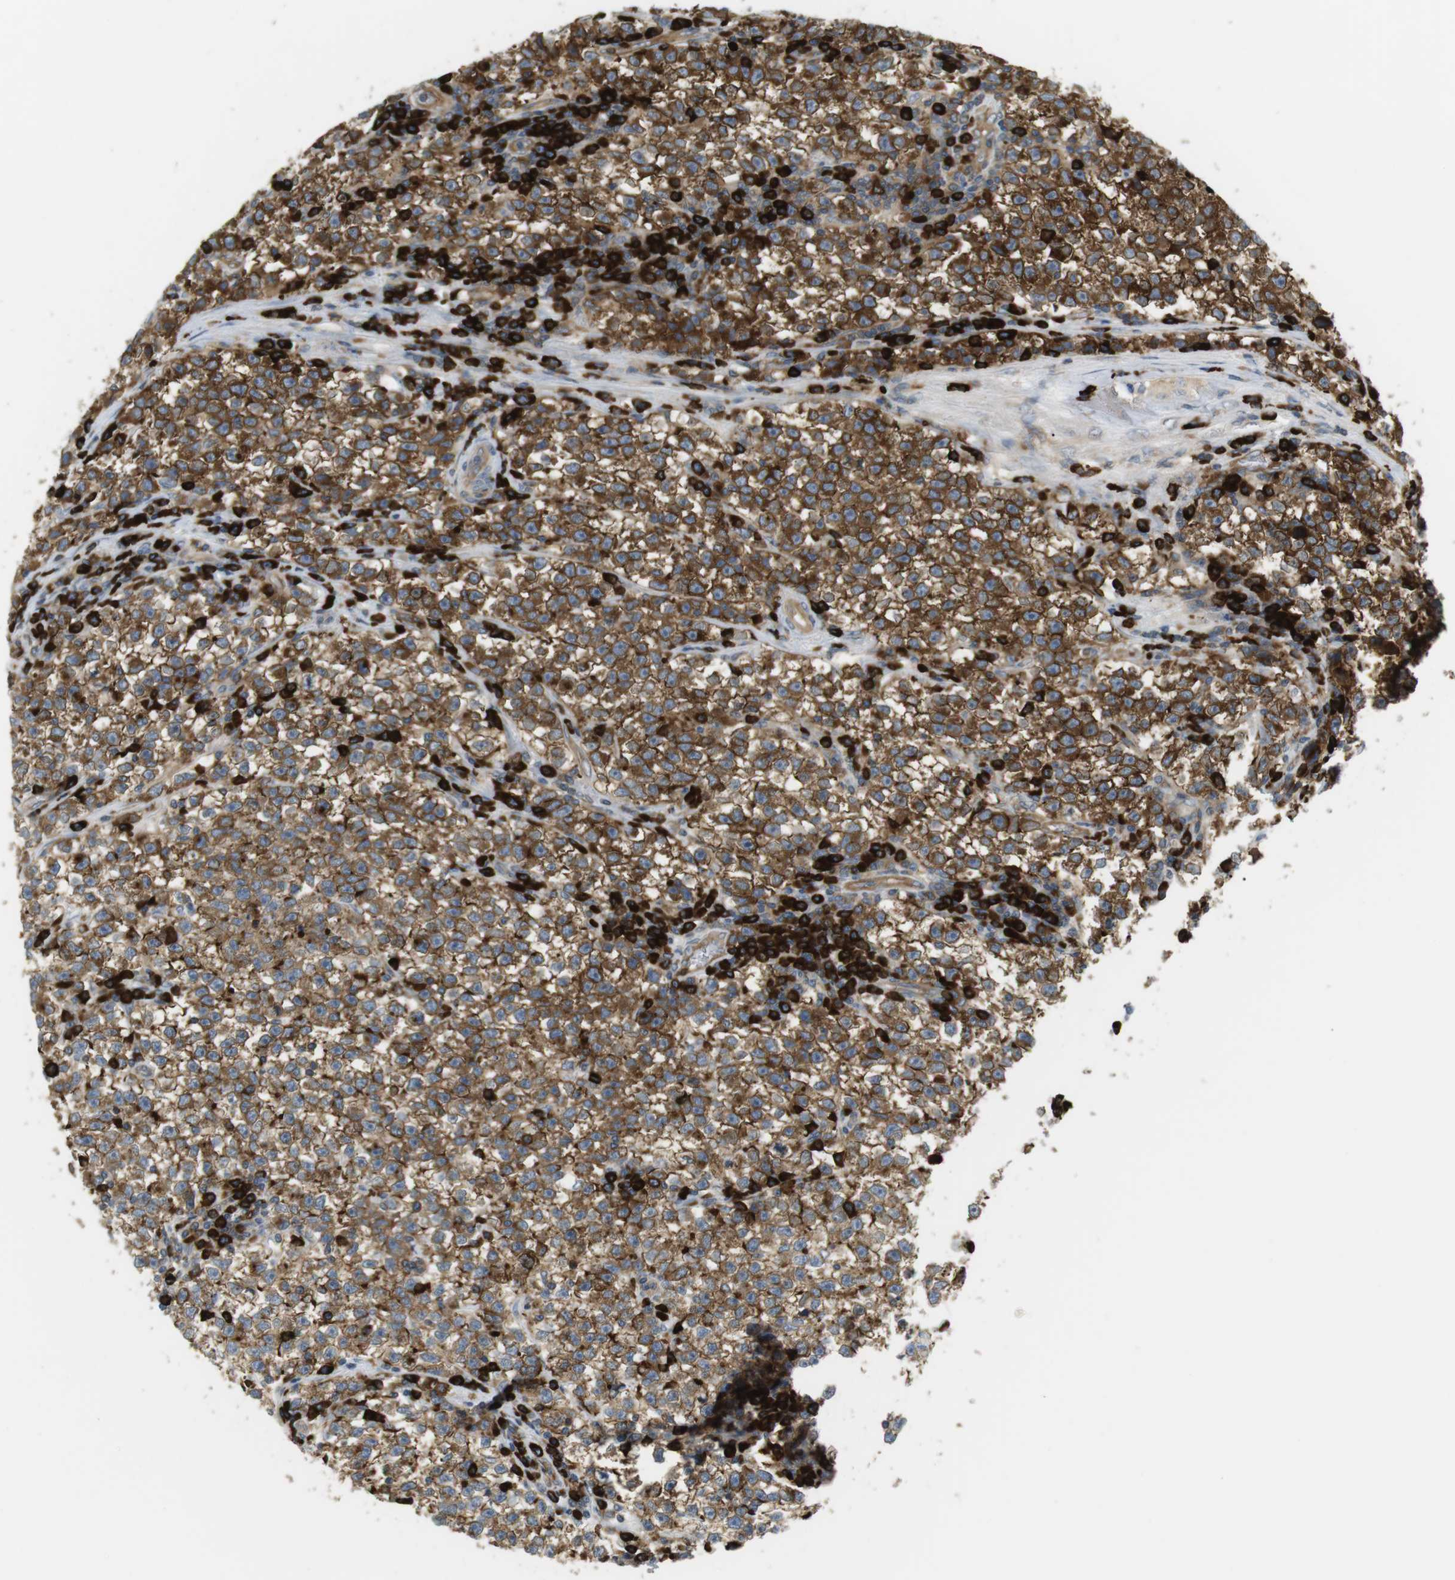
{"staining": {"intensity": "strong", "quantity": ">75%", "location": "cytoplasmic/membranous"}, "tissue": "testis cancer", "cell_type": "Tumor cells", "image_type": "cancer", "snomed": [{"axis": "morphology", "description": "Seminoma, NOS"}, {"axis": "topography", "description": "Testis"}], "caption": "This photomicrograph displays testis seminoma stained with IHC to label a protein in brown. The cytoplasmic/membranous of tumor cells show strong positivity for the protein. Nuclei are counter-stained blue.", "gene": "TMEM200A", "patient": {"sex": "male", "age": 22}}